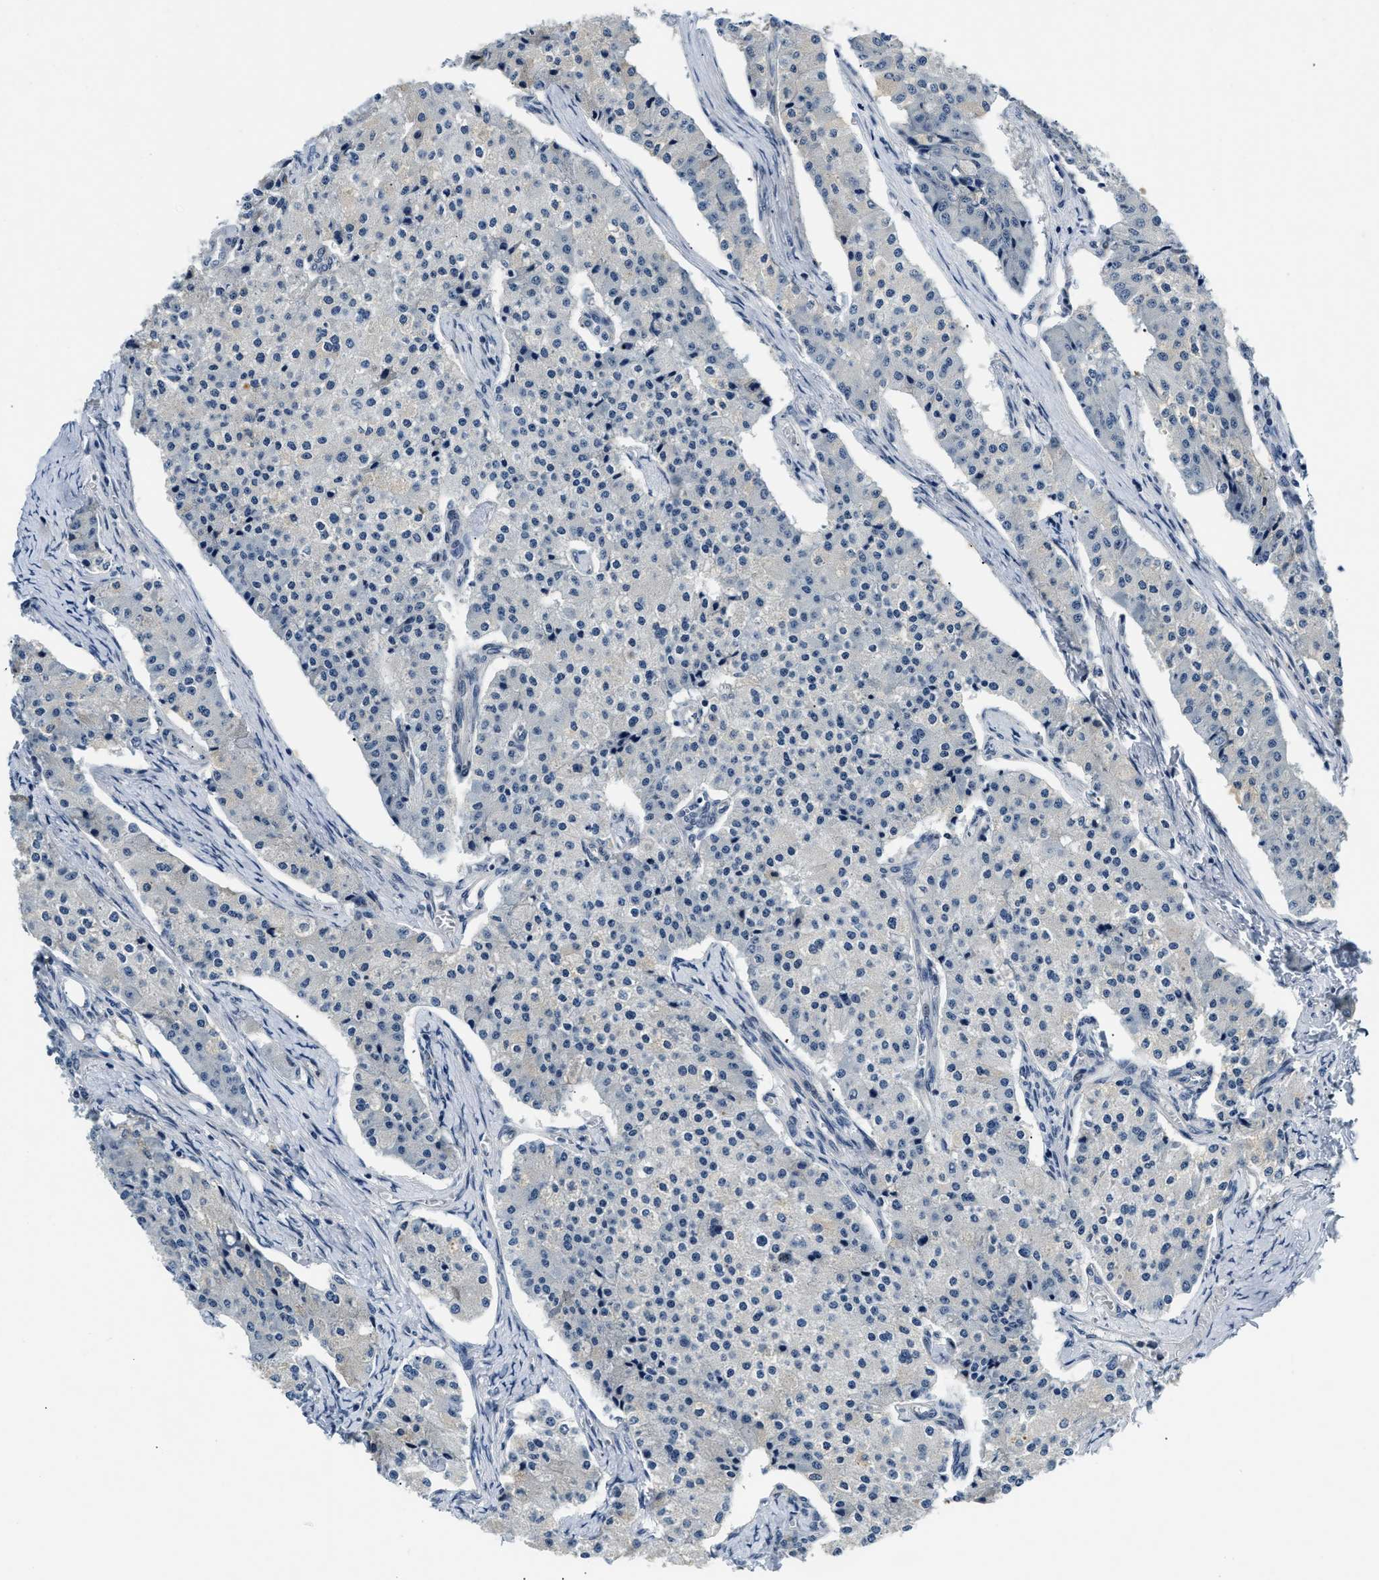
{"staining": {"intensity": "negative", "quantity": "none", "location": "none"}, "tissue": "carcinoid", "cell_type": "Tumor cells", "image_type": "cancer", "snomed": [{"axis": "morphology", "description": "Carcinoid, malignant, NOS"}, {"axis": "topography", "description": "Colon"}], "caption": "High power microscopy micrograph of an immunohistochemistry (IHC) histopathology image of carcinoid, revealing no significant staining in tumor cells. The staining is performed using DAB brown chromogen with nuclei counter-stained in using hematoxylin.", "gene": "SMAD4", "patient": {"sex": "female", "age": 52}}